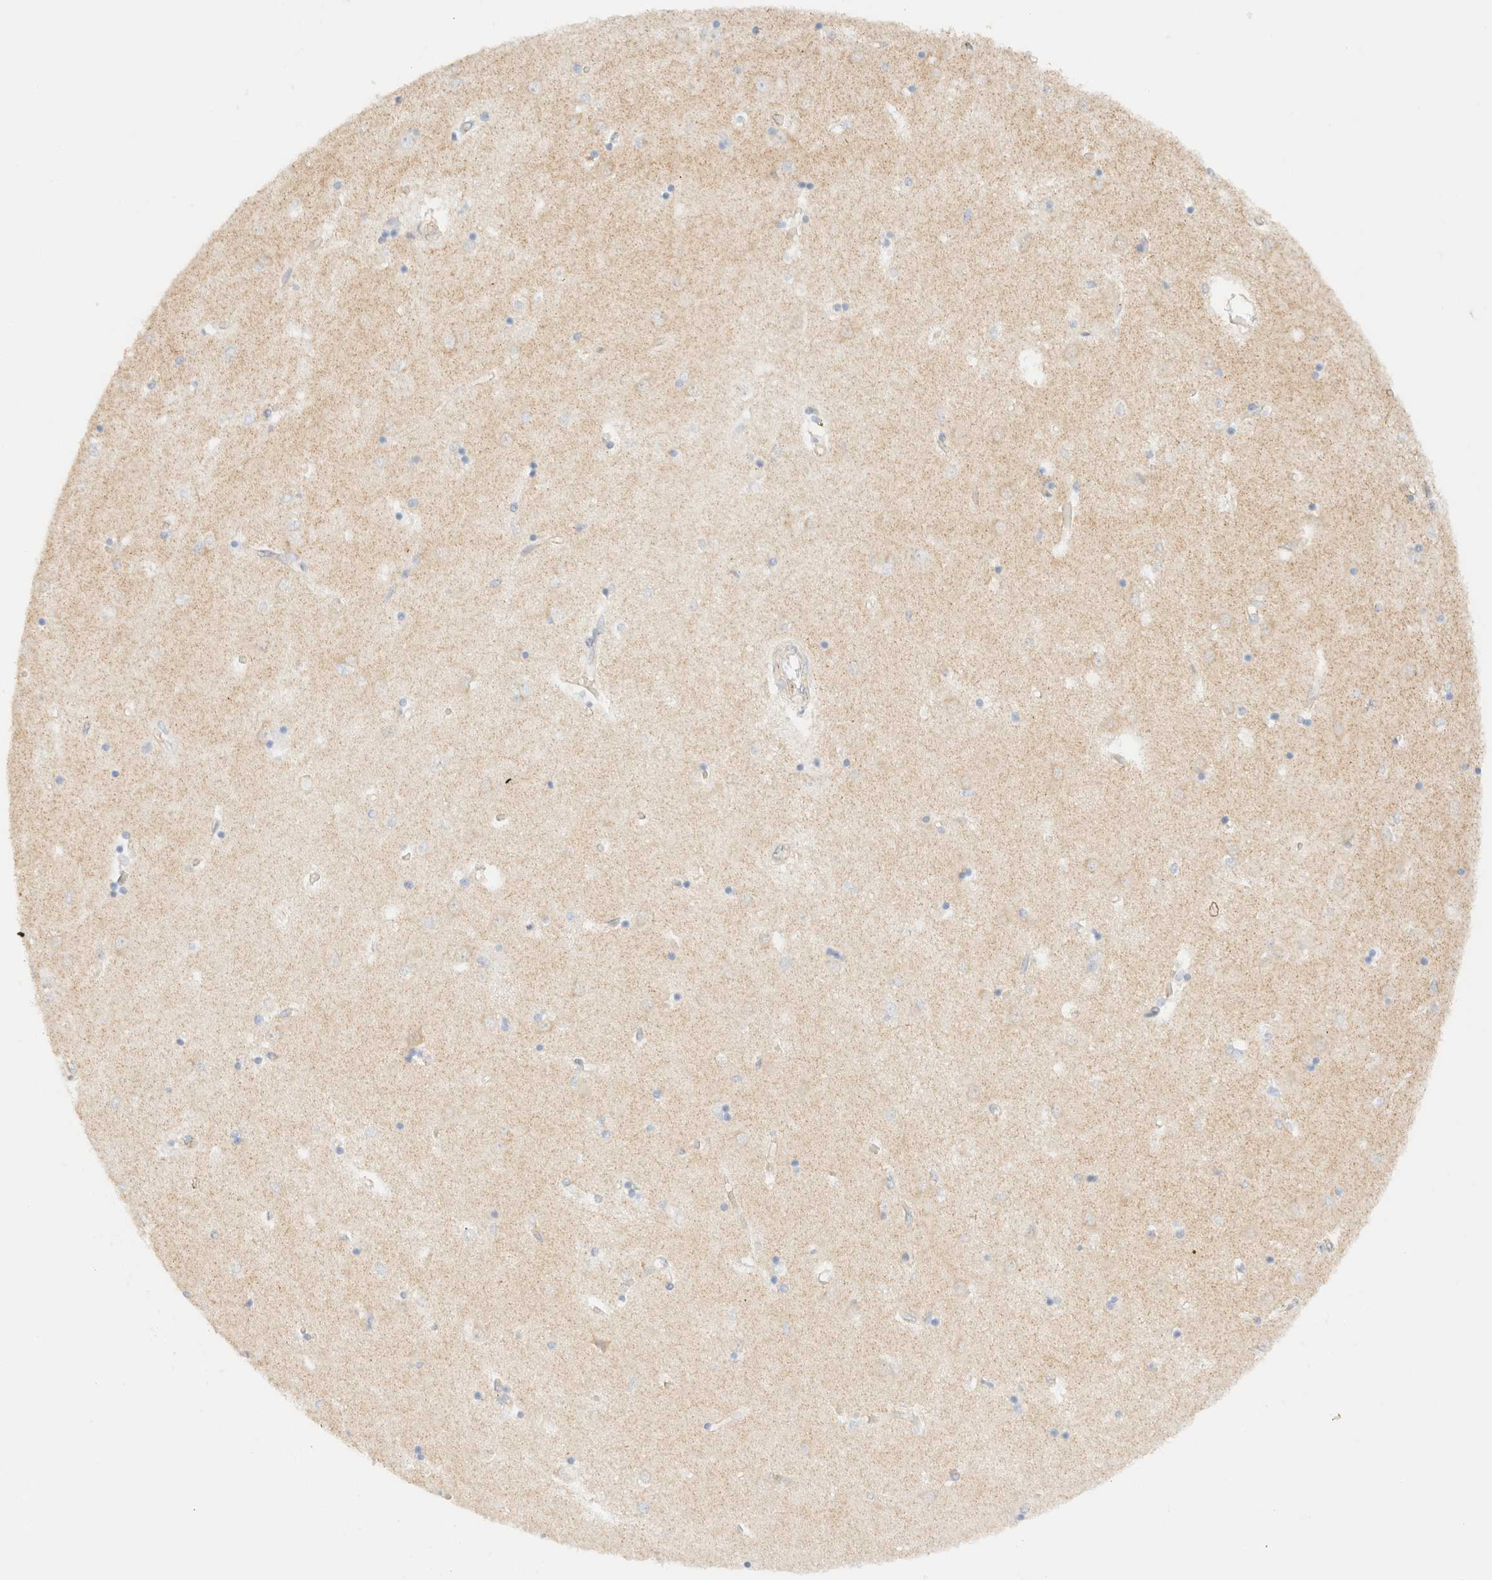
{"staining": {"intensity": "negative", "quantity": "none", "location": "none"}, "tissue": "caudate", "cell_type": "Glial cells", "image_type": "normal", "snomed": [{"axis": "morphology", "description": "Normal tissue, NOS"}, {"axis": "topography", "description": "Lateral ventricle wall"}], "caption": "Image shows no significant protein positivity in glial cells of normal caudate. The staining is performed using DAB brown chromogen with nuclei counter-stained in using hematoxylin.", "gene": "MYO10", "patient": {"sex": "male", "age": 45}}